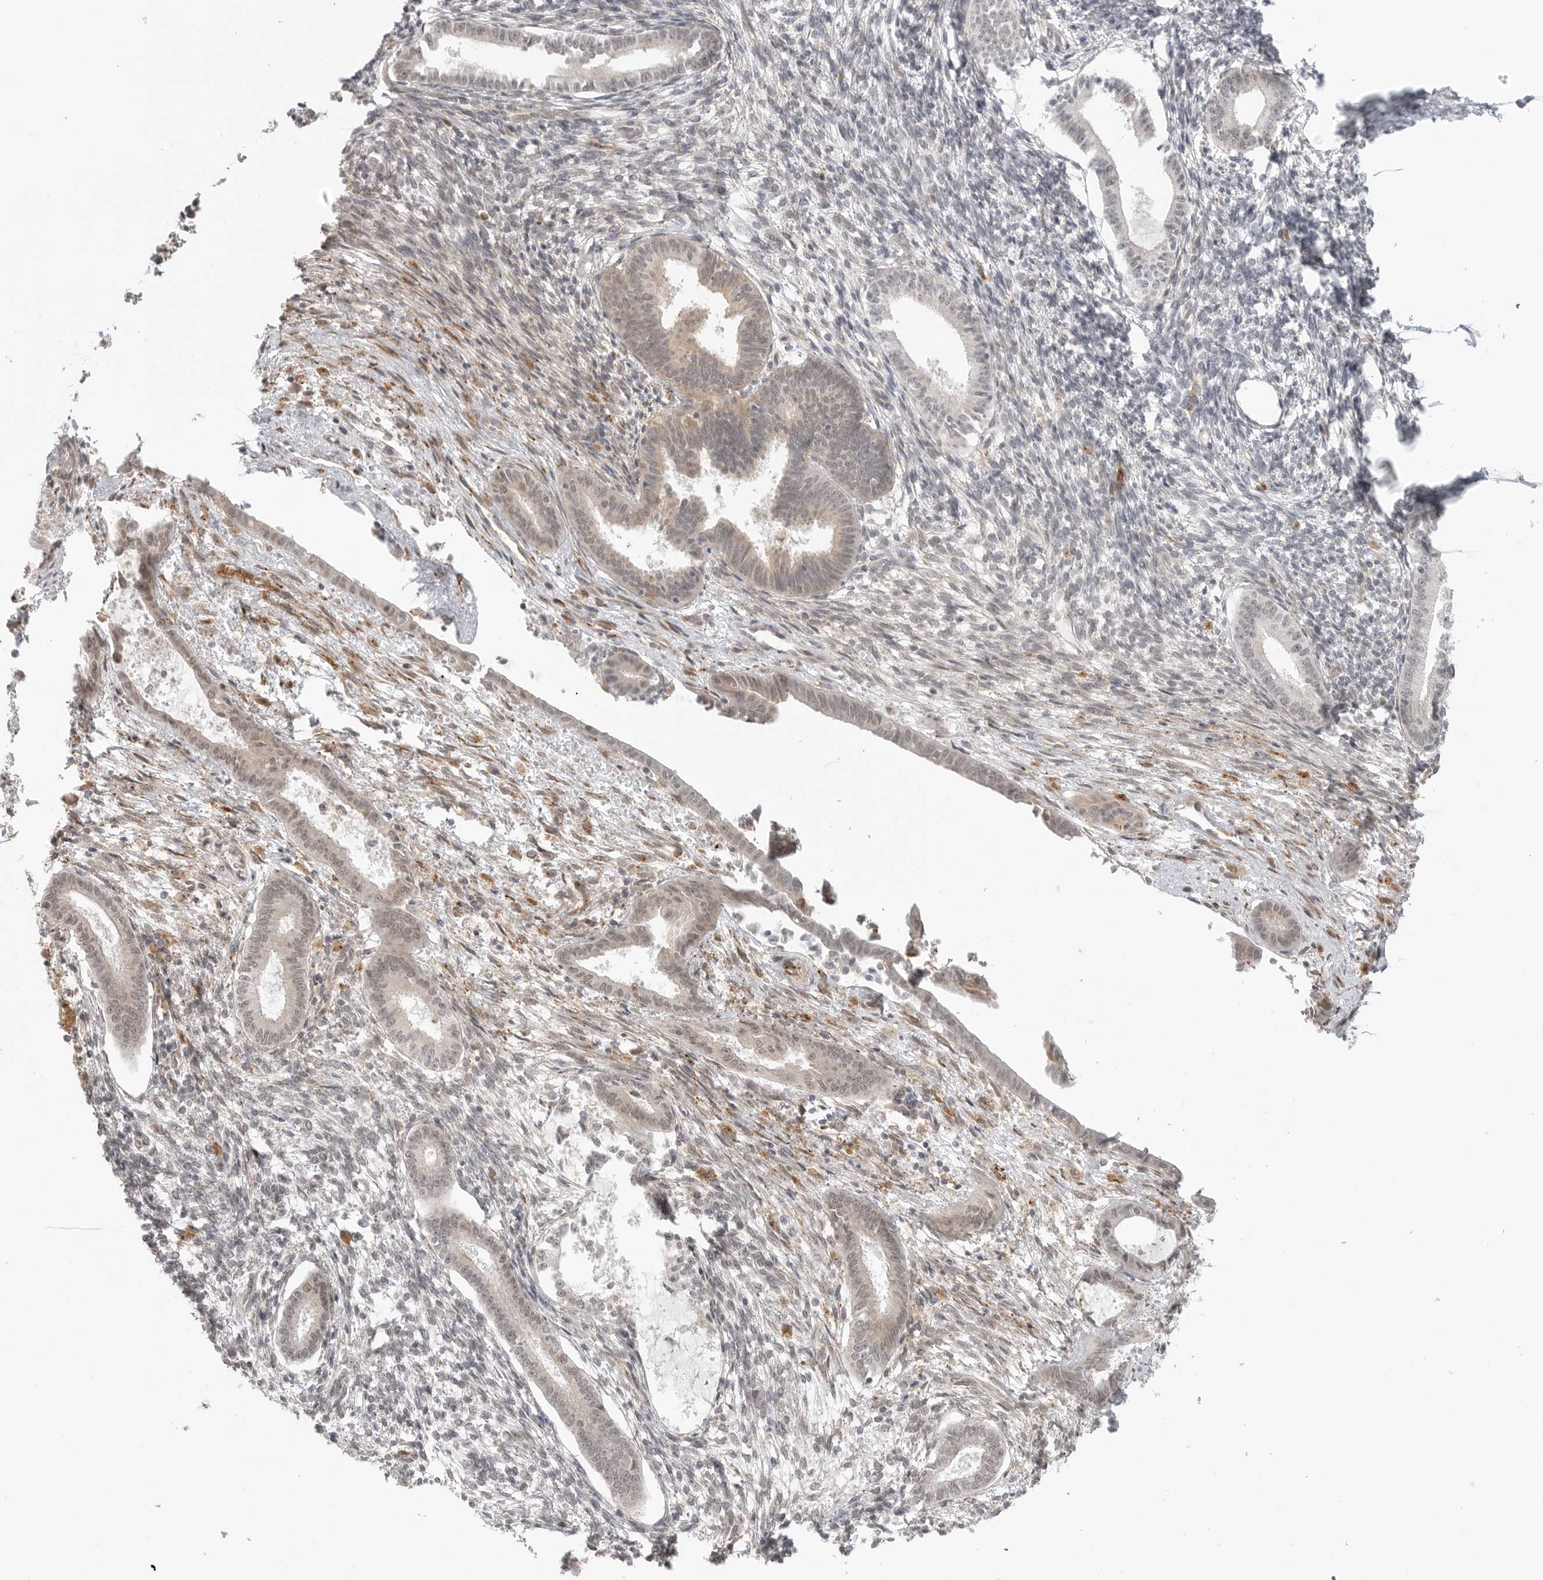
{"staining": {"intensity": "weak", "quantity": "<25%", "location": "cytoplasmic/membranous"}, "tissue": "endometrium", "cell_type": "Cells in endometrial stroma", "image_type": "normal", "snomed": [{"axis": "morphology", "description": "Normal tissue, NOS"}, {"axis": "topography", "description": "Endometrium"}], "caption": "An image of human endometrium is negative for staining in cells in endometrial stroma. (Brightfield microscopy of DAB immunohistochemistry at high magnification).", "gene": "KALRN", "patient": {"sex": "female", "age": 56}}